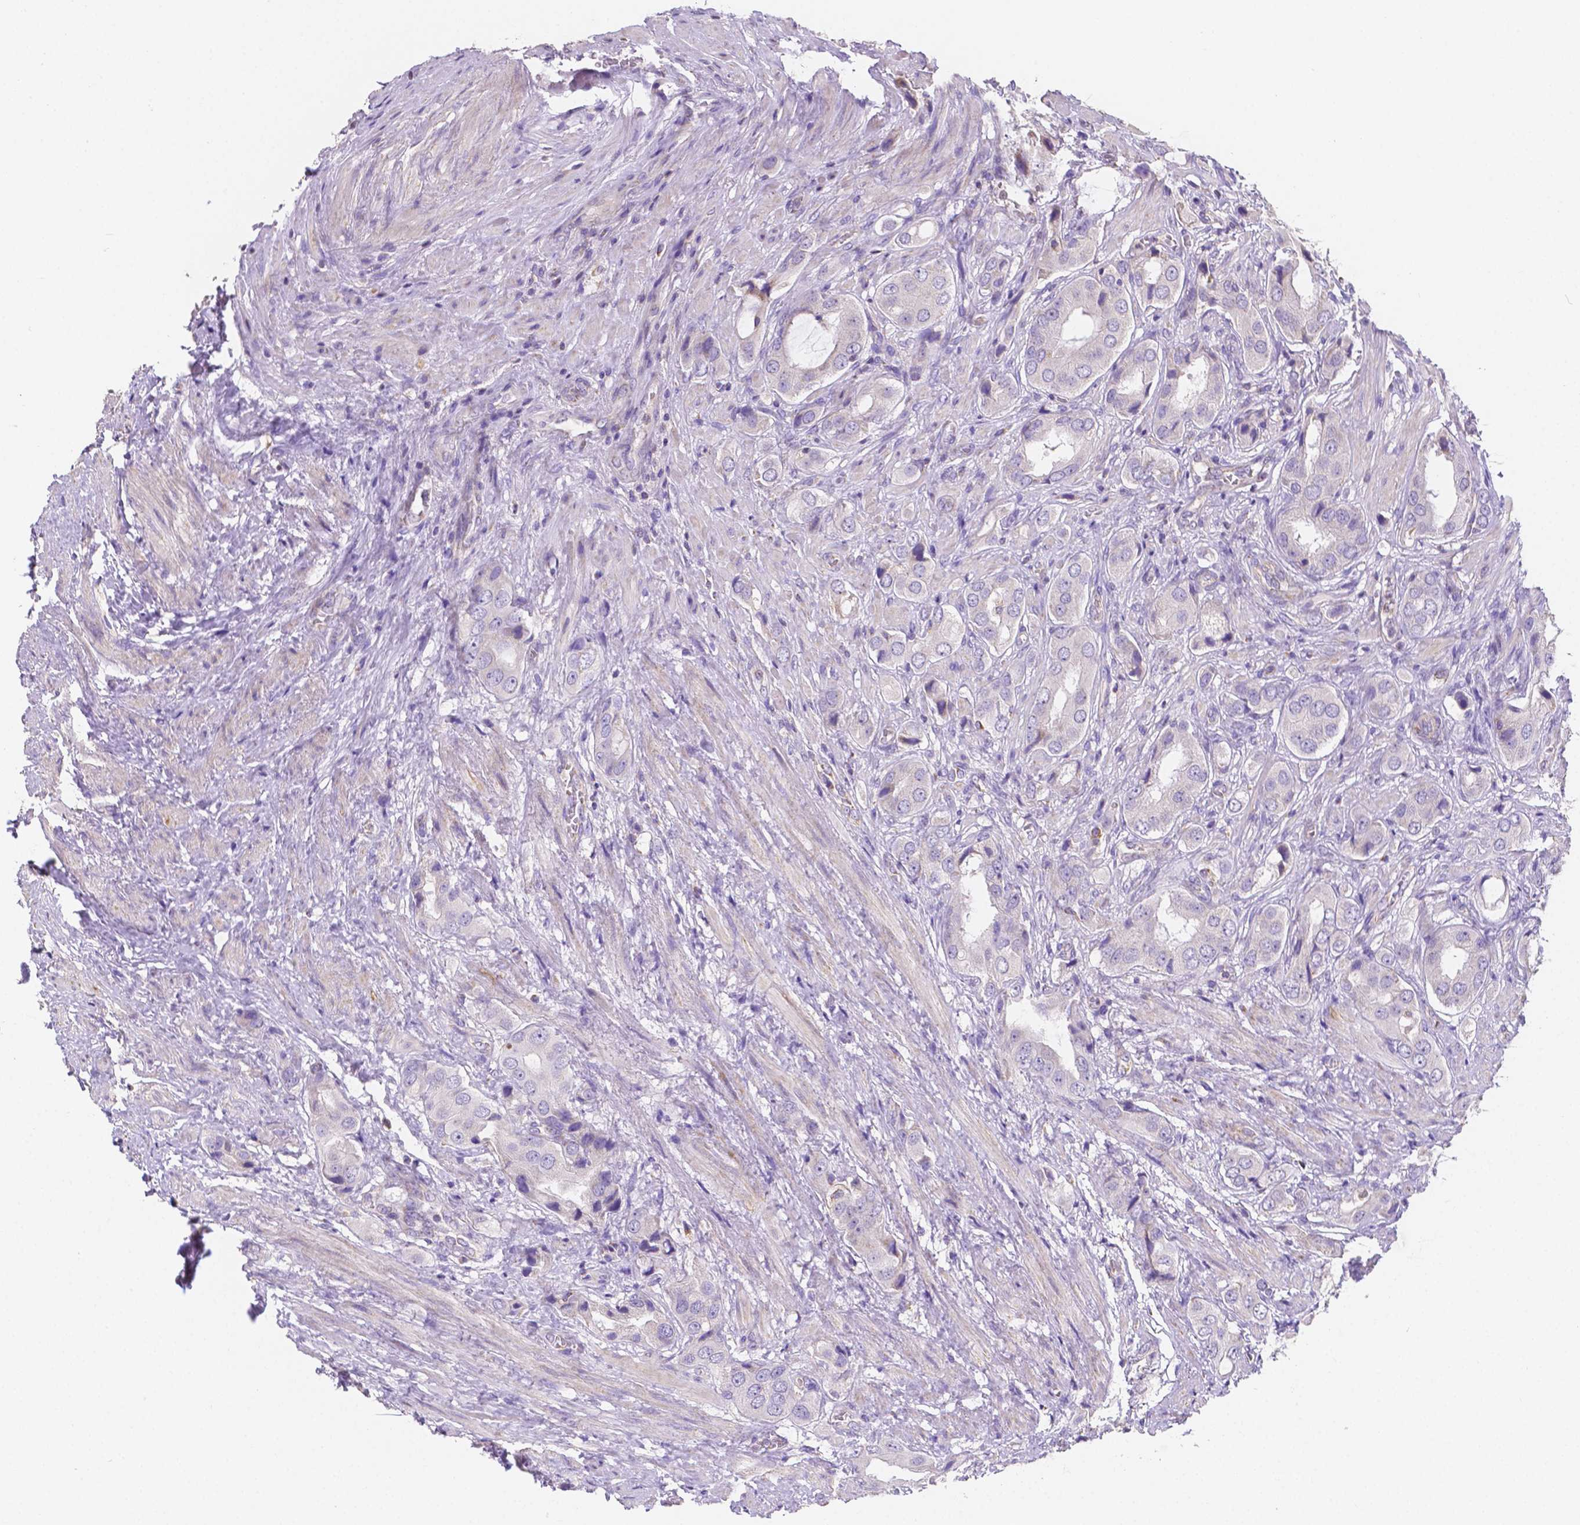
{"staining": {"intensity": "negative", "quantity": "none", "location": "none"}, "tissue": "prostate cancer", "cell_type": "Tumor cells", "image_type": "cancer", "snomed": [{"axis": "morphology", "description": "Adenocarcinoma, NOS"}, {"axis": "topography", "description": "Prostate"}], "caption": "Immunohistochemistry of human prostate cancer displays no staining in tumor cells.", "gene": "TMEM130", "patient": {"sex": "male", "age": 63}}